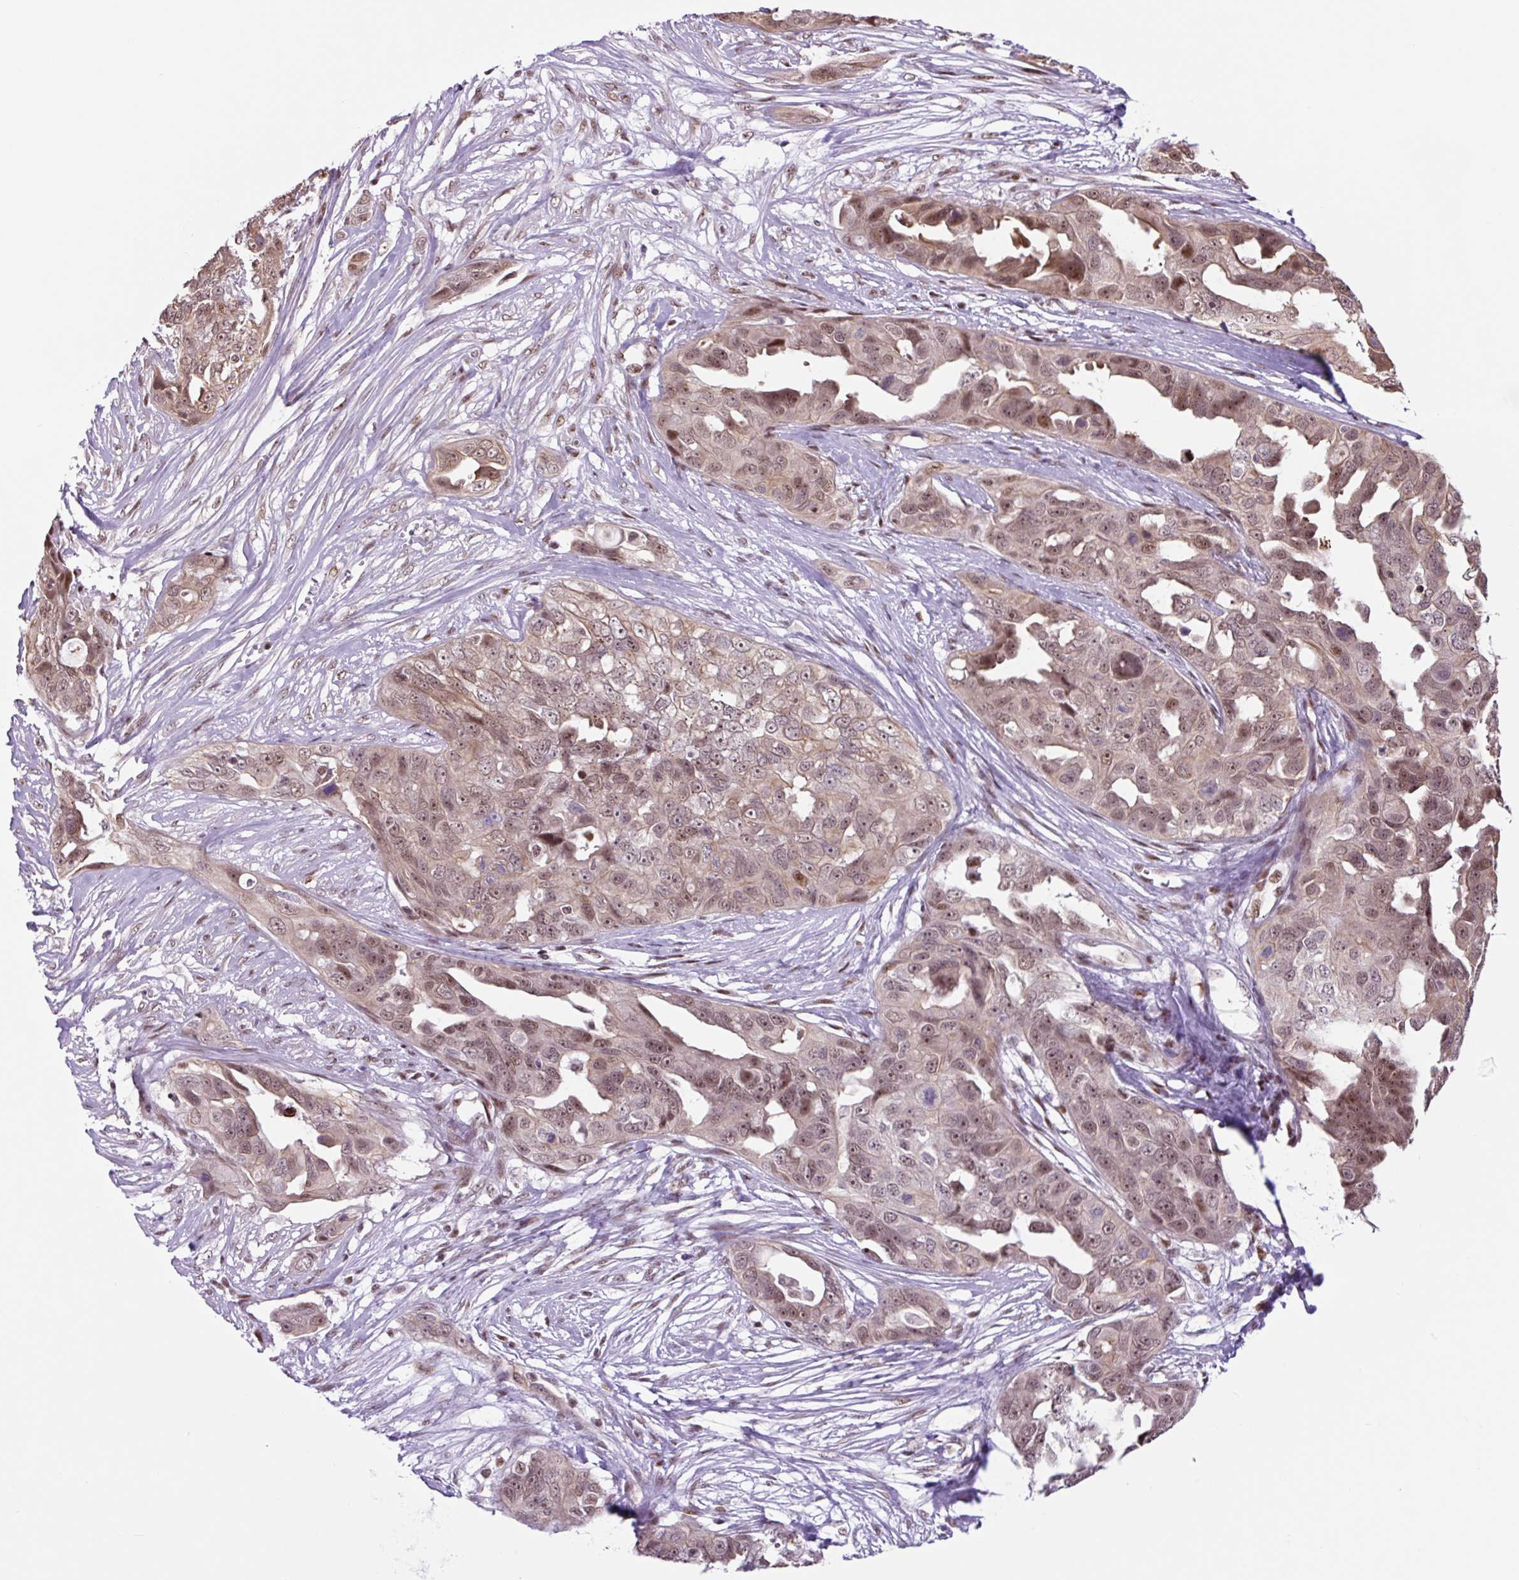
{"staining": {"intensity": "weak", "quantity": ">75%", "location": "nuclear"}, "tissue": "ovarian cancer", "cell_type": "Tumor cells", "image_type": "cancer", "snomed": [{"axis": "morphology", "description": "Carcinoma, endometroid"}, {"axis": "topography", "description": "Ovary"}], "caption": "The image exhibits a brown stain indicating the presence of a protein in the nuclear of tumor cells in ovarian cancer.", "gene": "TAF1A", "patient": {"sex": "female", "age": 70}}